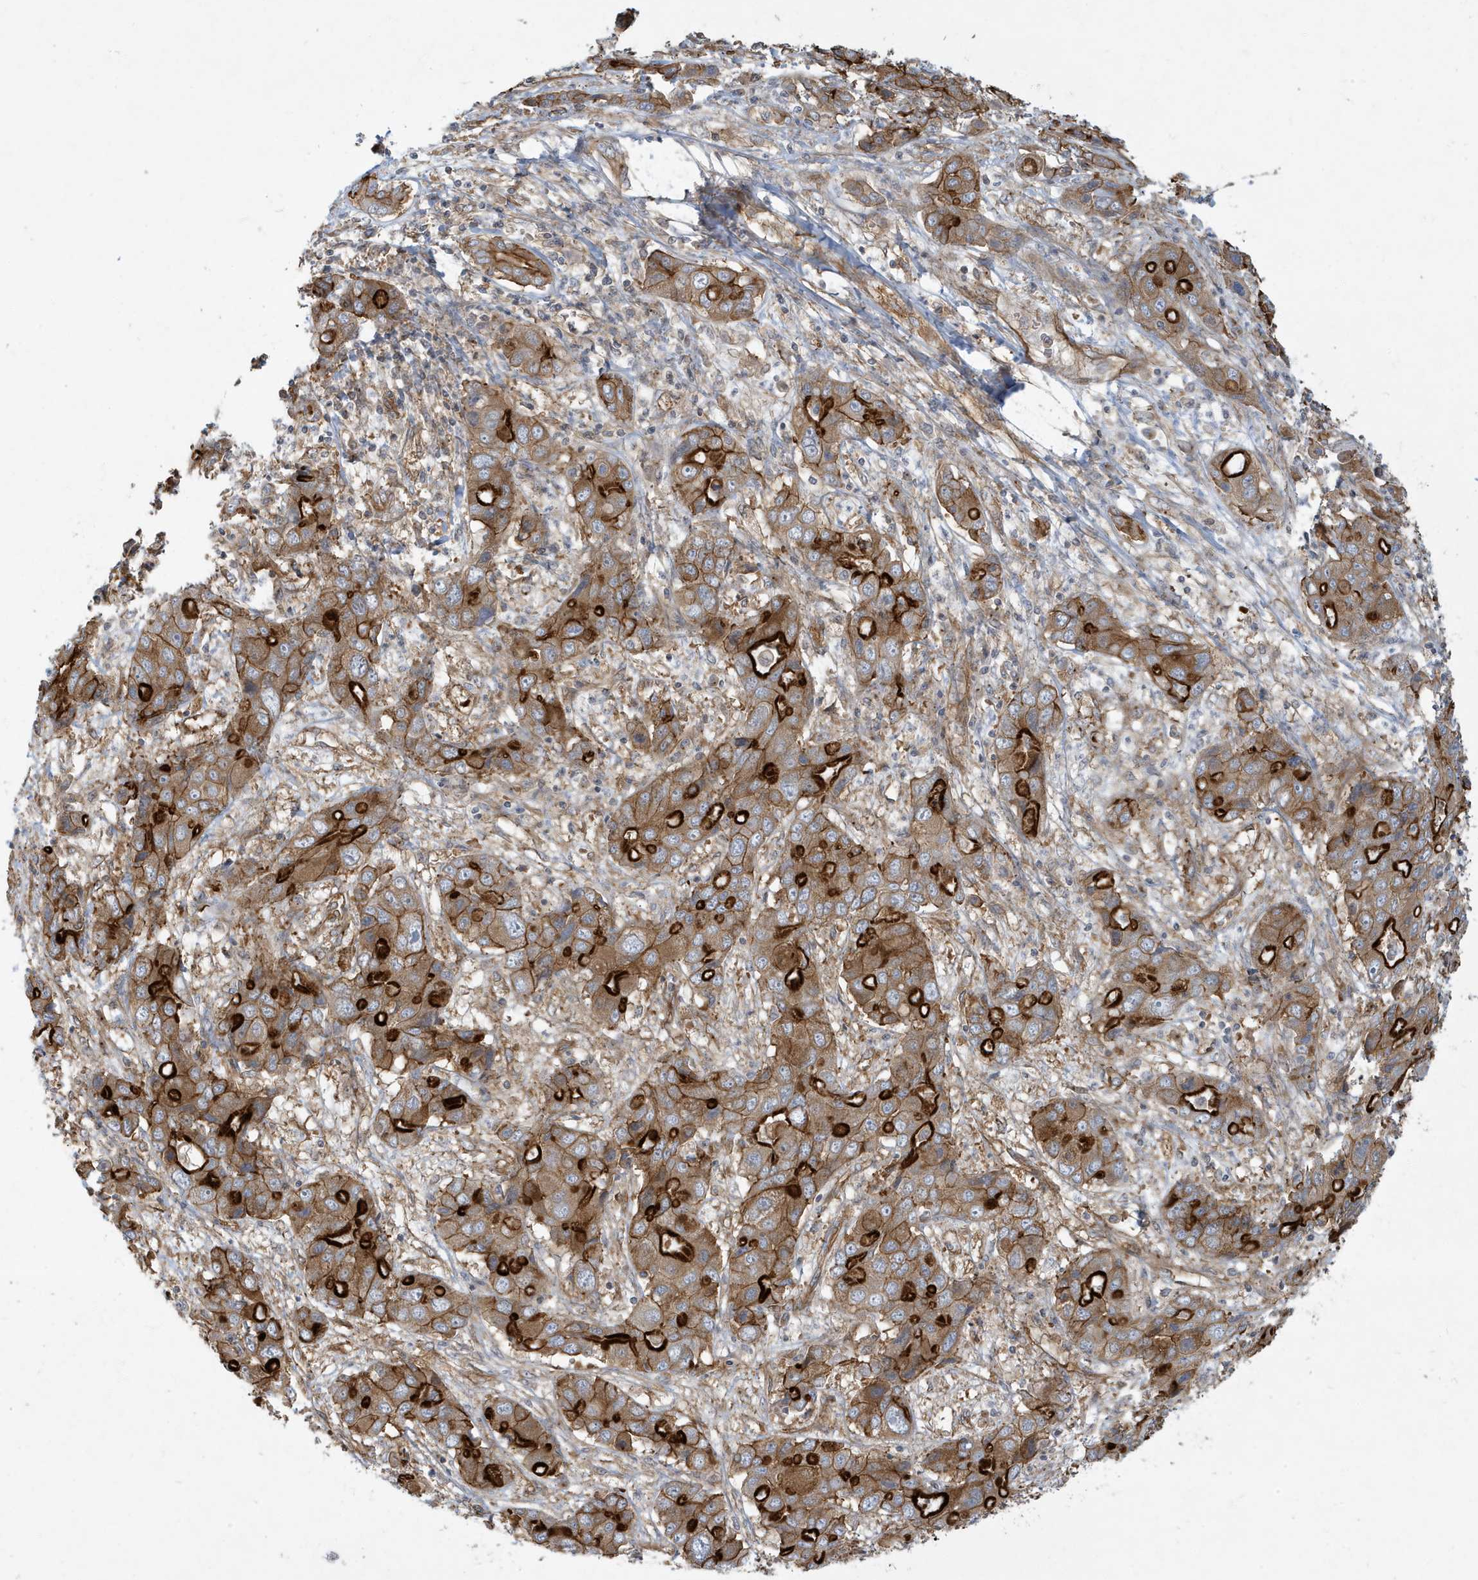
{"staining": {"intensity": "strong", "quantity": ">75%", "location": "cytoplasmic/membranous"}, "tissue": "liver cancer", "cell_type": "Tumor cells", "image_type": "cancer", "snomed": [{"axis": "morphology", "description": "Cholangiocarcinoma"}, {"axis": "topography", "description": "Liver"}], "caption": "Strong cytoplasmic/membranous expression for a protein is identified in approximately >75% of tumor cells of liver cholangiocarcinoma using immunohistochemistry (IHC).", "gene": "ATP23", "patient": {"sex": "male", "age": 67}}